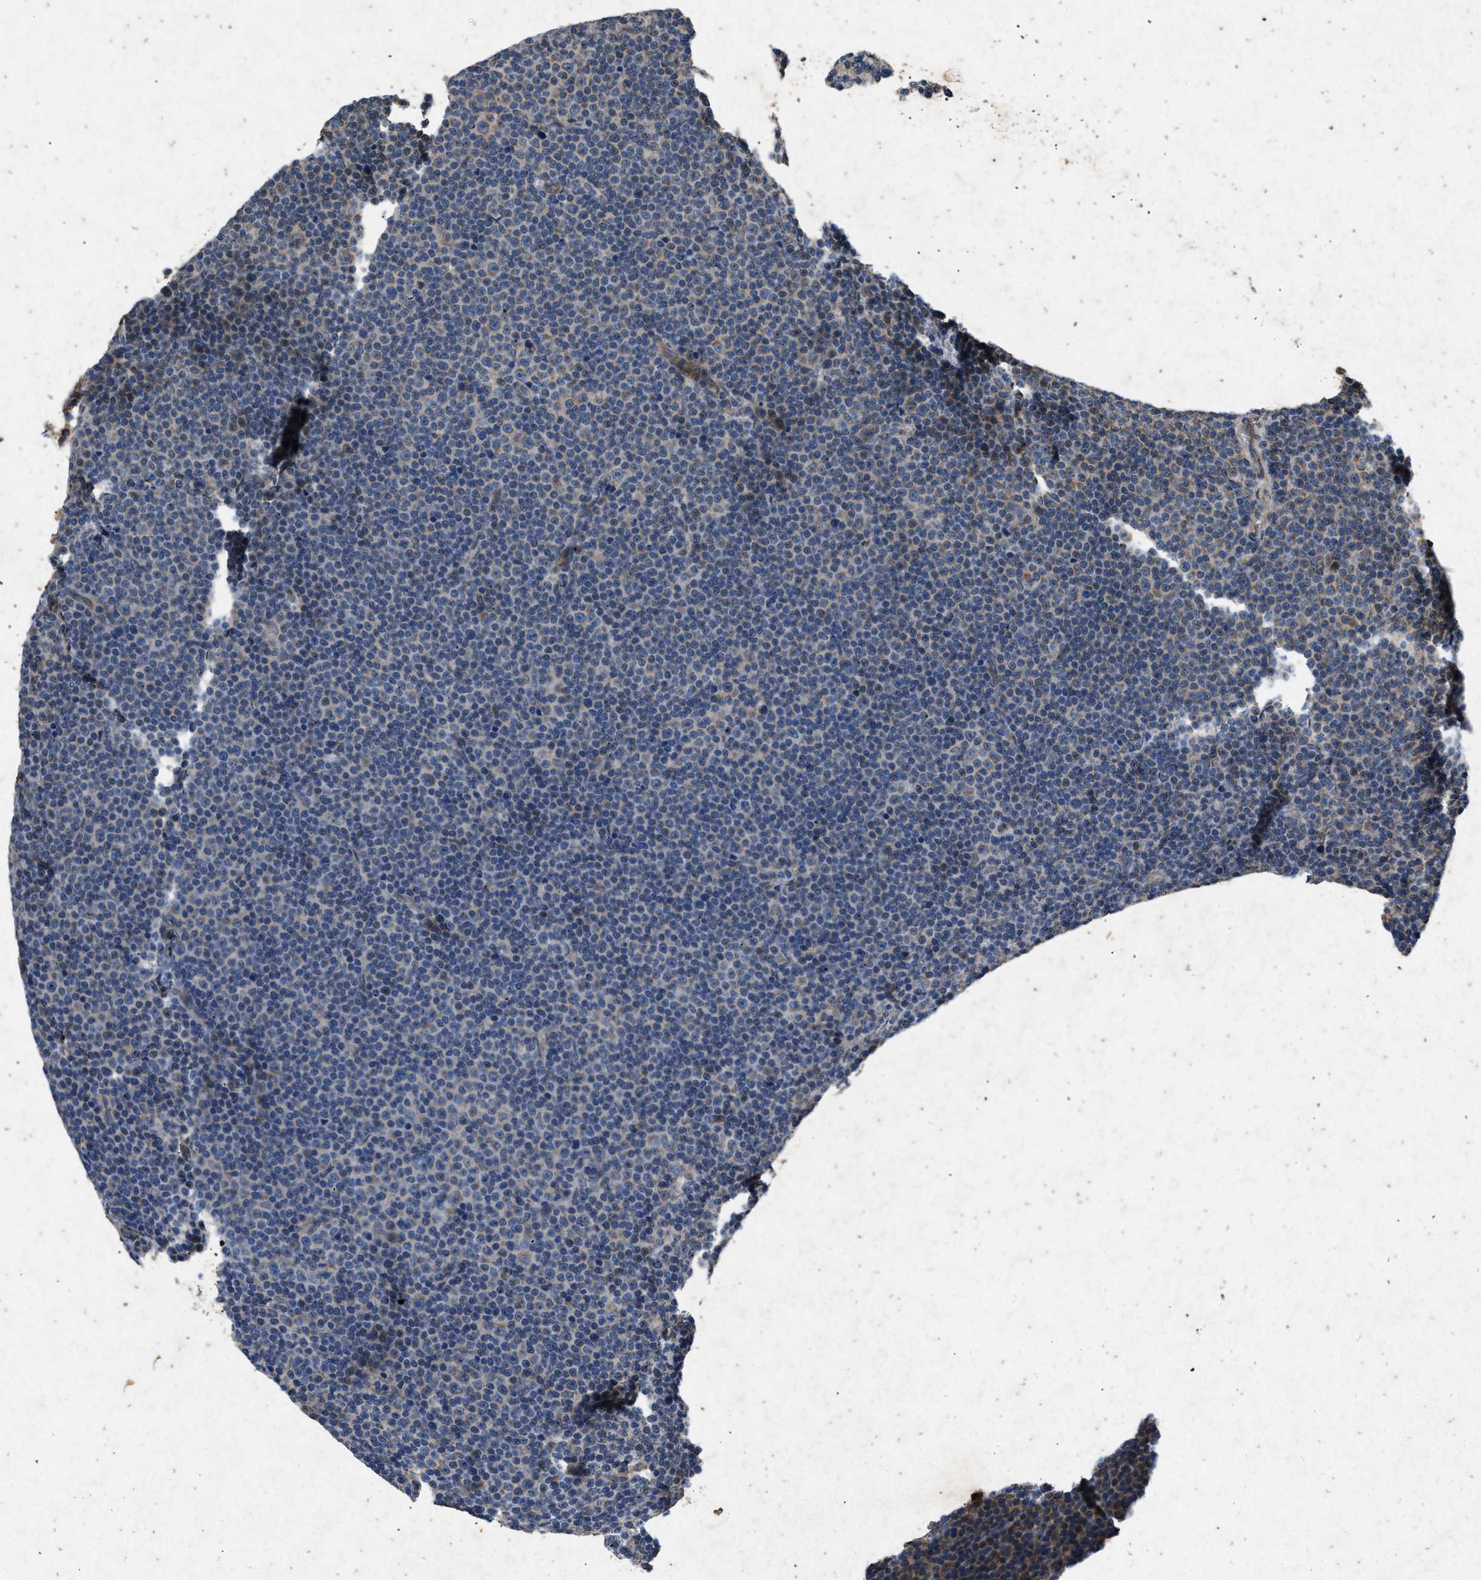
{"staining": {"intensity": "negative", "quantity": "none", "location": "none"}, "tissue": "lymphoma", "cell_type": "Tumor cells", "image_type": "cancer", "snomed": [{"axis": "morphology", "description": "Malignant lymphoma, non-Hodgkin's type, Low grade"}, {"axis": "topography", "description": "Lymph node"}], "caption": "Histopathology image shows no protein staining in tumor cells of low-grade malignant lymphoma, non-Hodgkin's type tissue.", "gene": "PRKG2", "patient": {"sex": "female", "age": 67}}